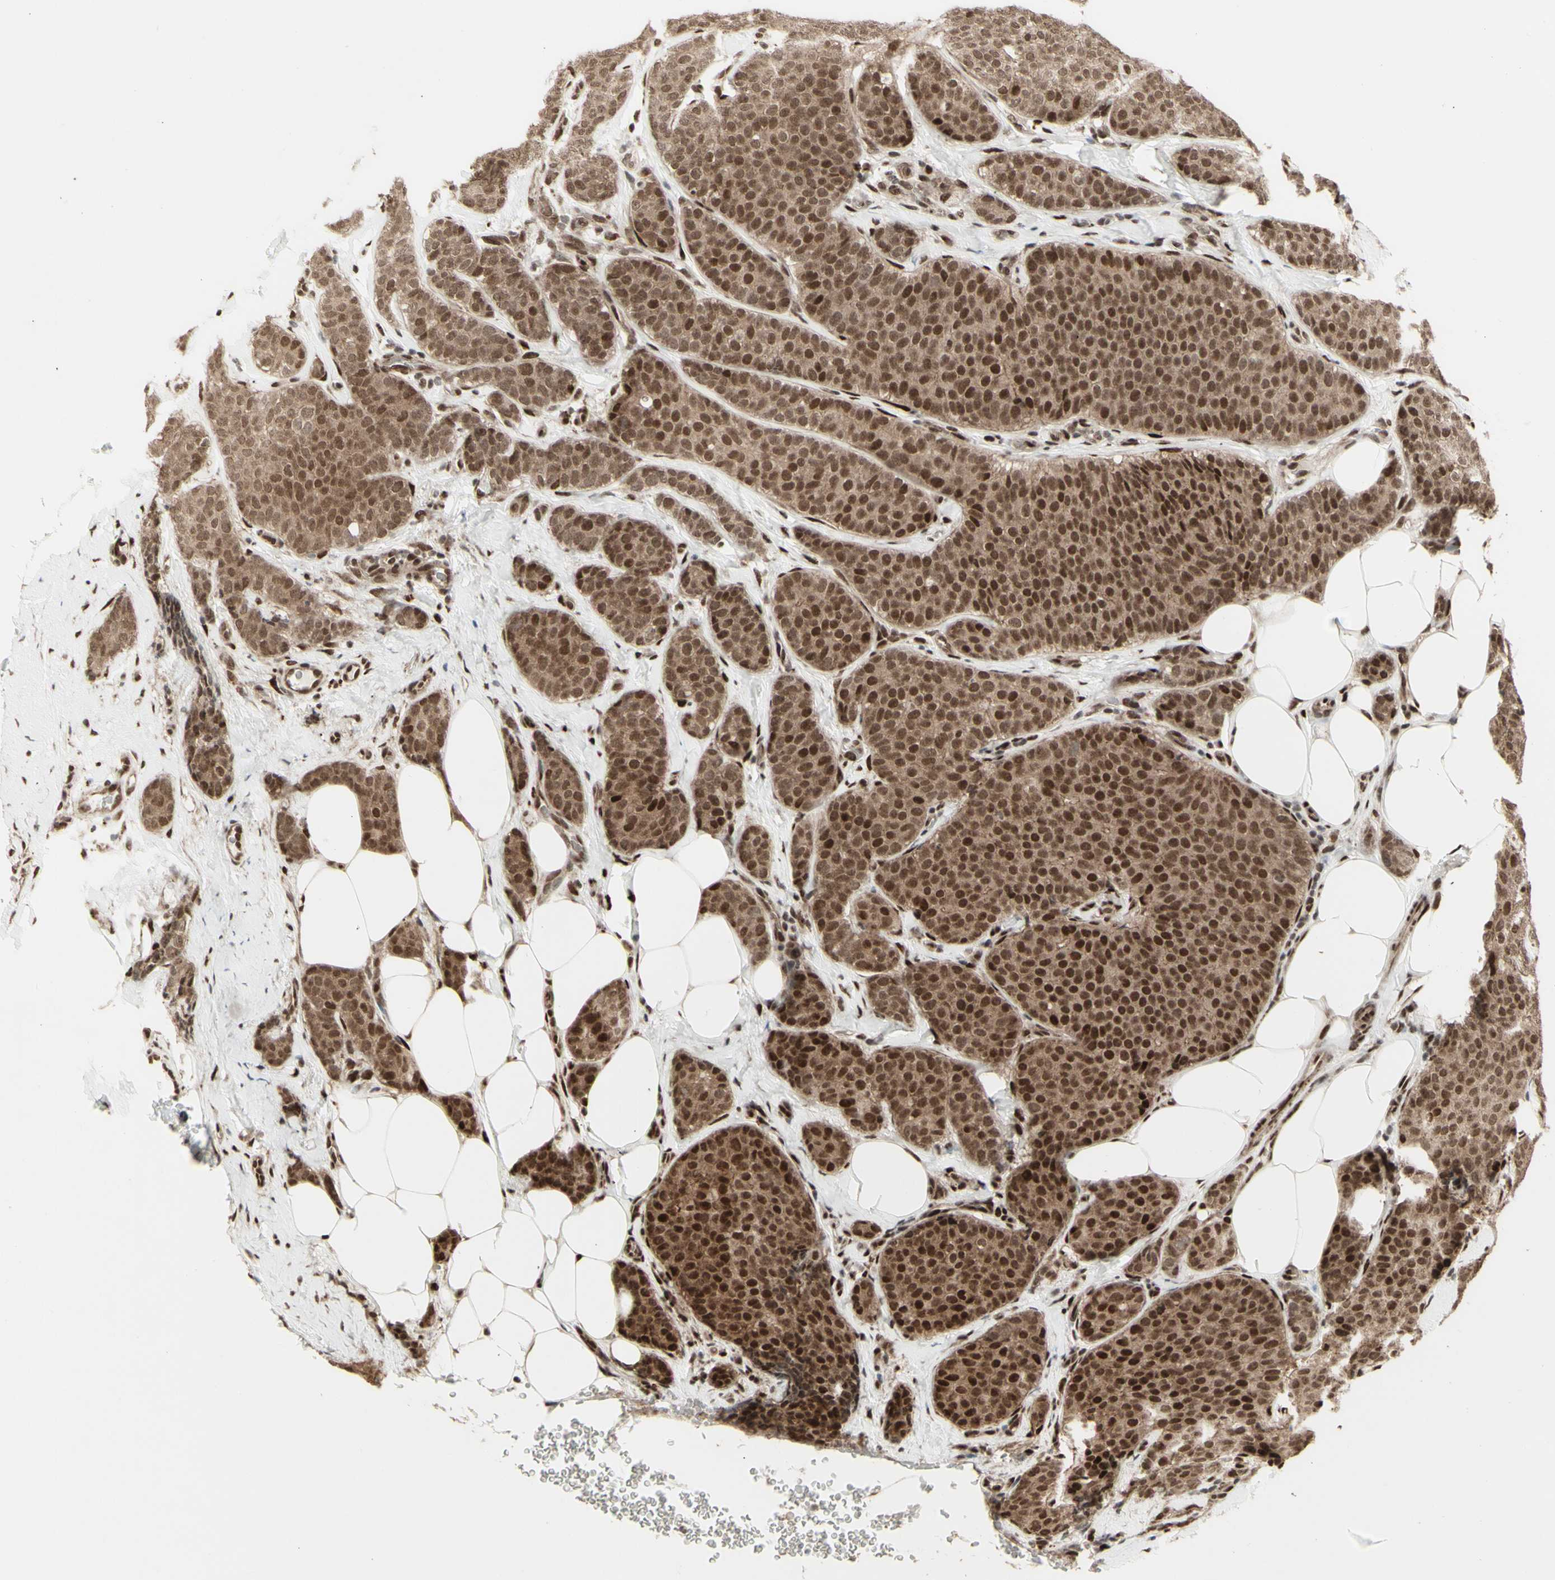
{"staining": {"intensity": "moderate", "quantity": ">75%", "location": "cytoplasmic/membranous,nuclear"}, "tissue": "breast cancer", "cell_type": "Tumor cells", "image_type": "cancer", "snomed": [{"axis": "morphology", "description": "Lobular carcinoma"}, {"axis": "topography", "description": "Skin"}, {"axis": "topography", "description": "Breast"}], "caption": "High-magnification brightfield microscopy of breast lobular carcinoma stained with DAB (3,3'-diaminobenzidine) (brown) and counterstained with hematoxylin (blue). tumor cells exhibit moderate cytoplasmic/membranous and nuclear expression is identified in approximately>75% of cells. The staining was performed using DAB (3,3'-diaminobenzidine) to visualize the protein expression in brown, while the nuclei were stained in blue with hematoxylin (Magnification: 20x).", "gene": "CBX1", "patient": {"sex": "female", "age": 46}}